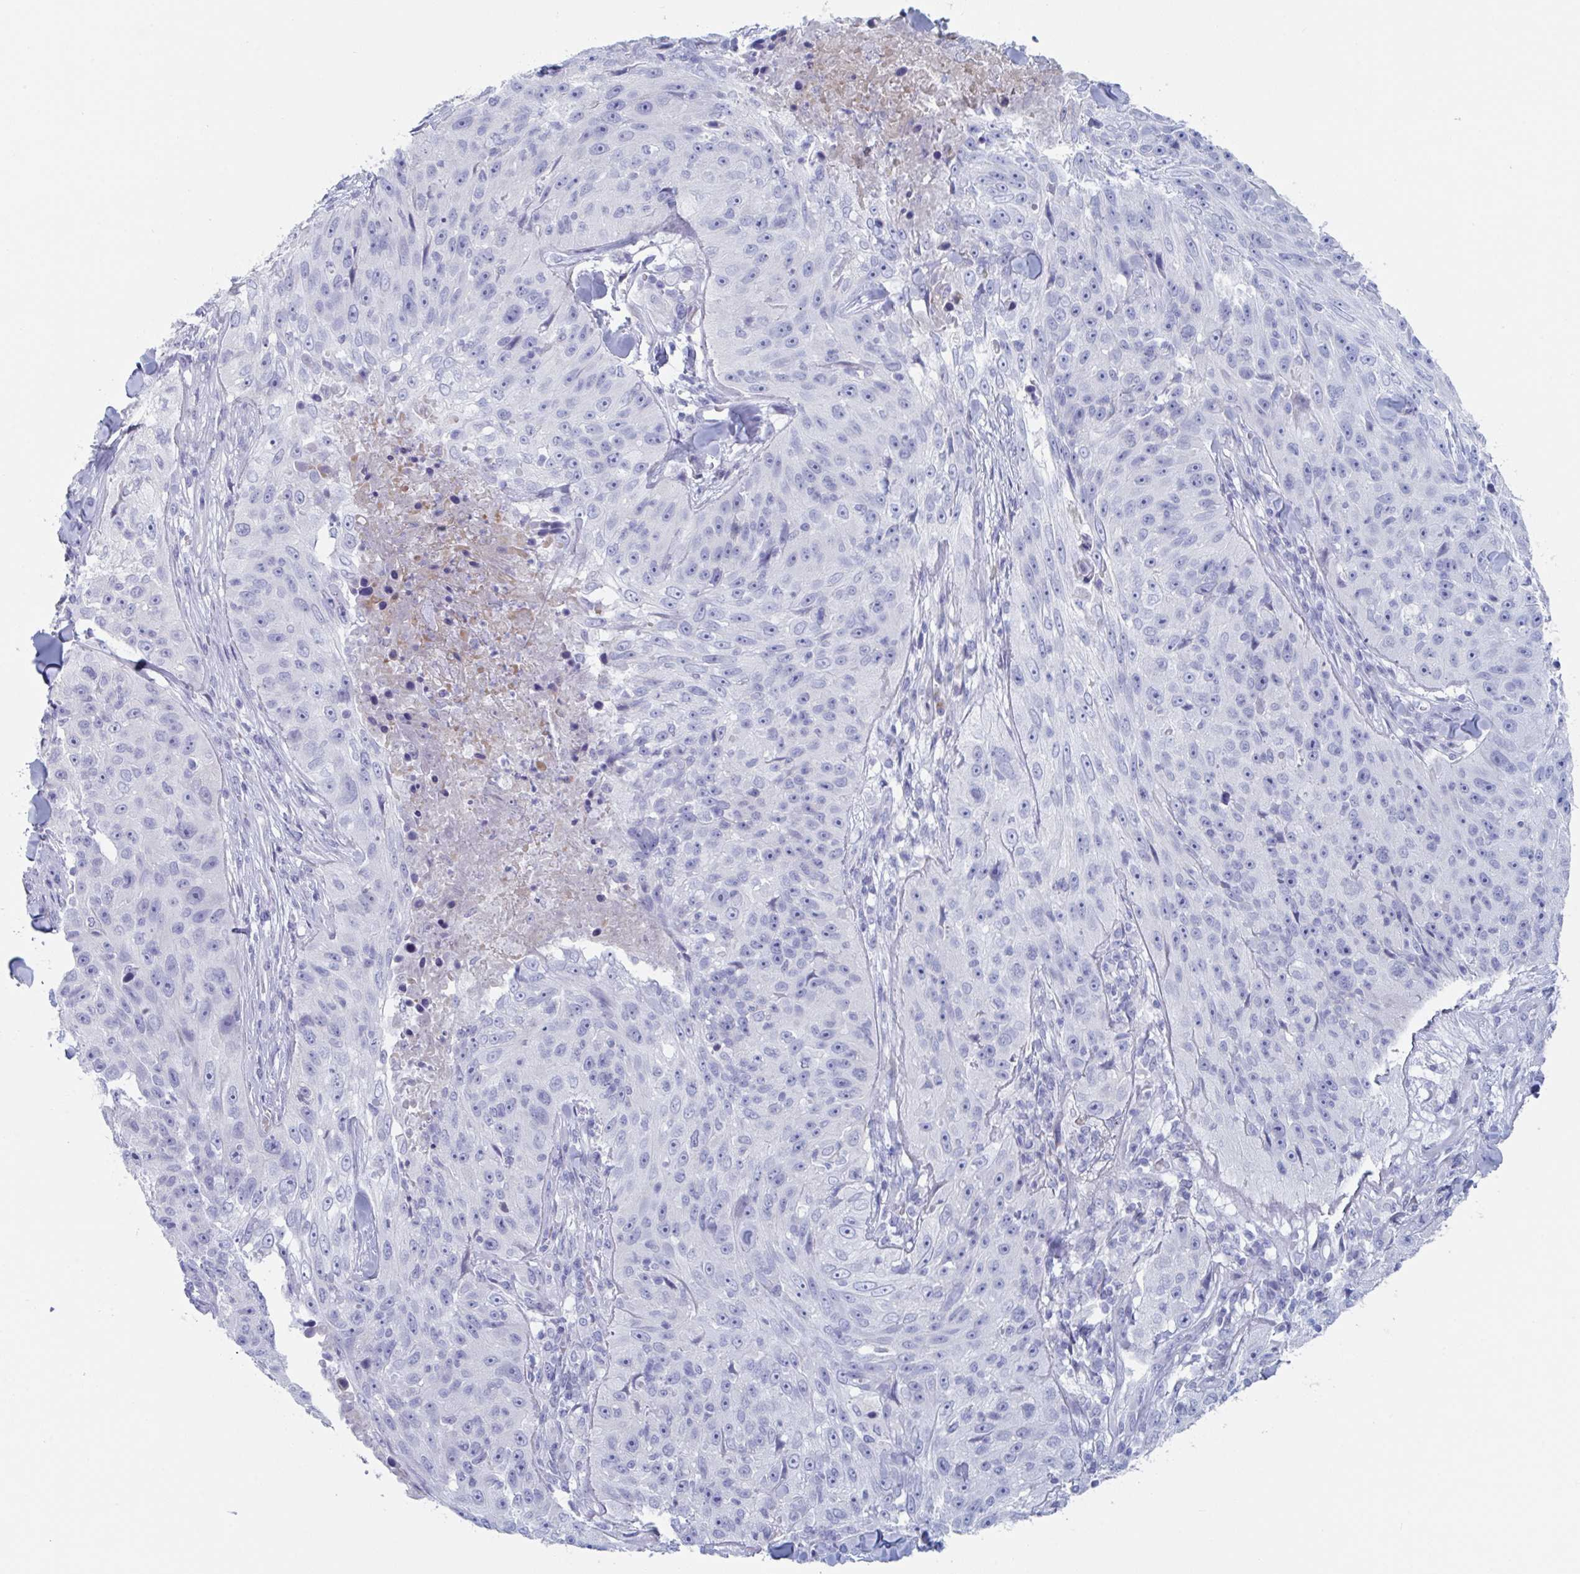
{"staining": {"intensity": "negative", "quantity": "none", "location": "none"}, "tissue": "skin cancer", "cell_type": "Tumor cells", "image_type": "cancer", "snomed": [{"axis": "morphology", "description": "Squamous cell carcinoma, NOS"}, {"axis": "topography", "description": "Skin"}], "caption": "Immunohistochemistry (IHC) image of neoplastic tissue: human squamous cell carcinoma (skin) stained with DAB exhibits no significant protein staining in tumor cells.", "gene": "NT5C3B", "patient": {"sex": "female", "age": 87}}